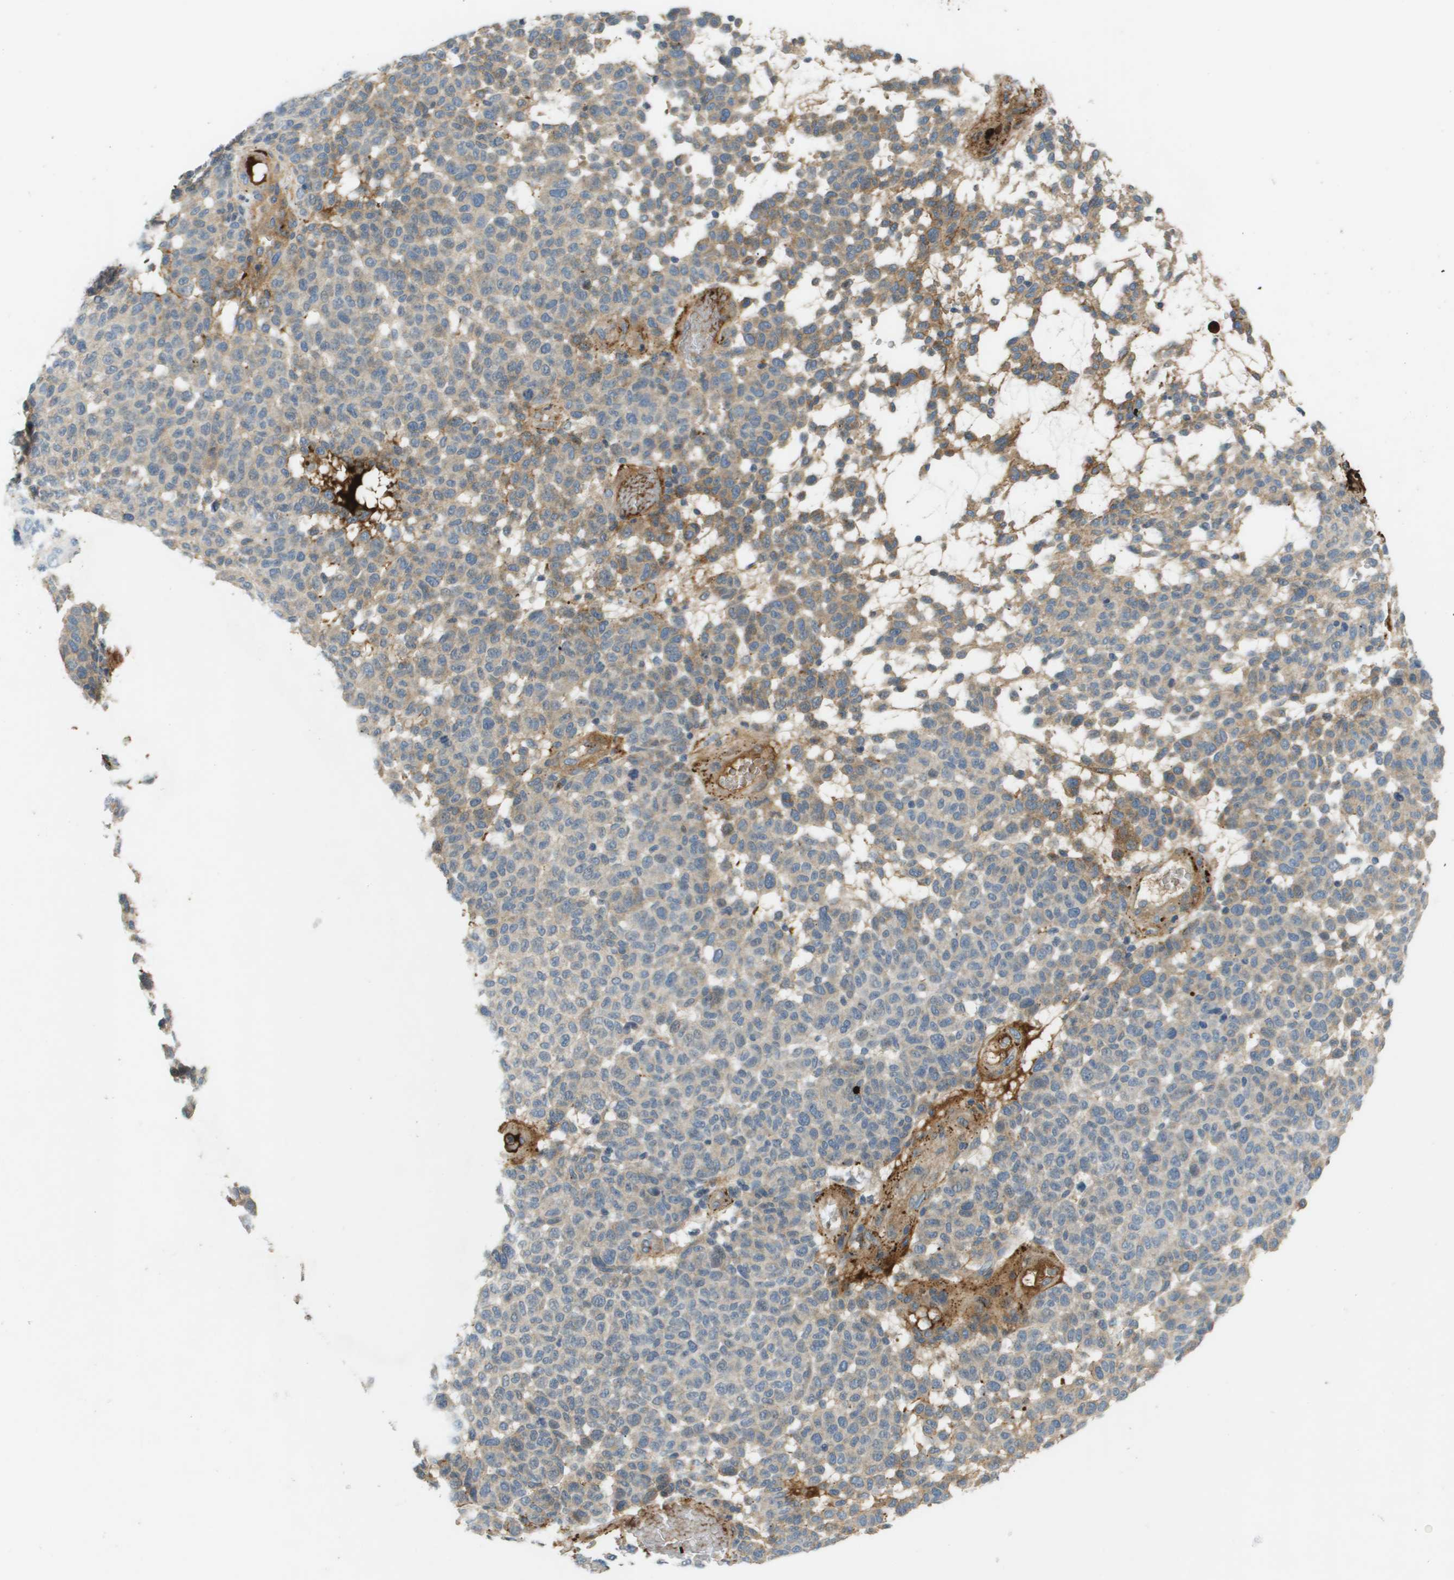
{"staining": {"intensity": "weak", "quantity": "<25%", "location": "cytoplasmic/membranous"}, "tissue": "melanoma", "cell_type": "Tumor cells", "image_type": "cancer", "snomed": [{"axis": "morphology", "description": "Malignant melanoma, NOS"}, {"axis": "topography", "description": "Skin"}], "caption": "The micrograph shows no significant expression in tumor cells of melanoma.", "gene": "VTN", "patient": {"sex": "male", "age": 59}}